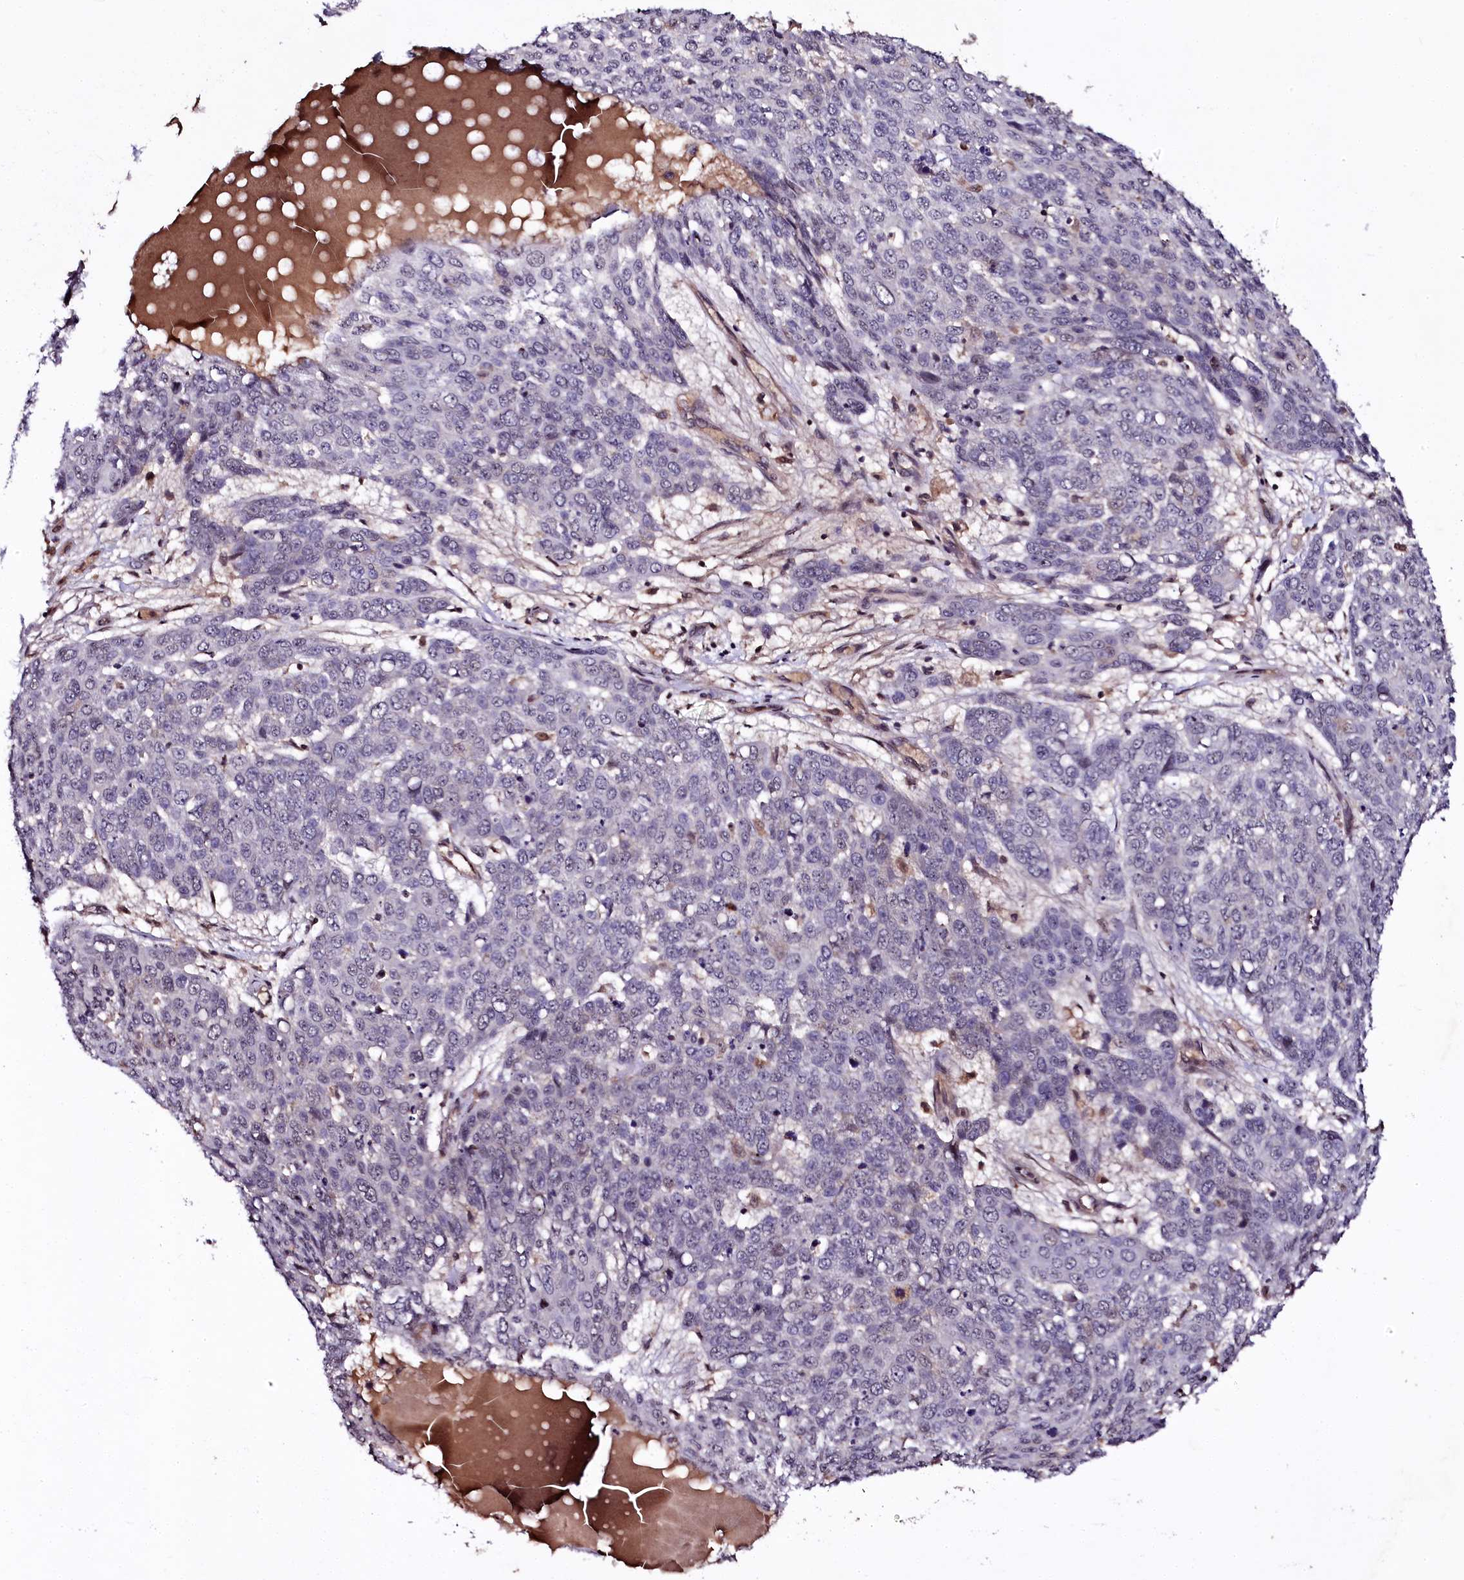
{"staining": {"intensity": "negative", "quantity": "none", "location": "none"}, "tissue": "skin cancer", "cell_type": "Tumor cells", "image_type": "cancer", "snomed": [{"axis": "morphology", "description": "Squamous cell carcinoma, NOS"}, {"axis": "topography", "description": "Skin"}], "caption": "This is an IHC micrograph of human skin cancer (squamous cell carcinoma). There is no staining in tumor cells.", "gene": "N4BP1", "patient": {"sex": "male", "age": 71}}